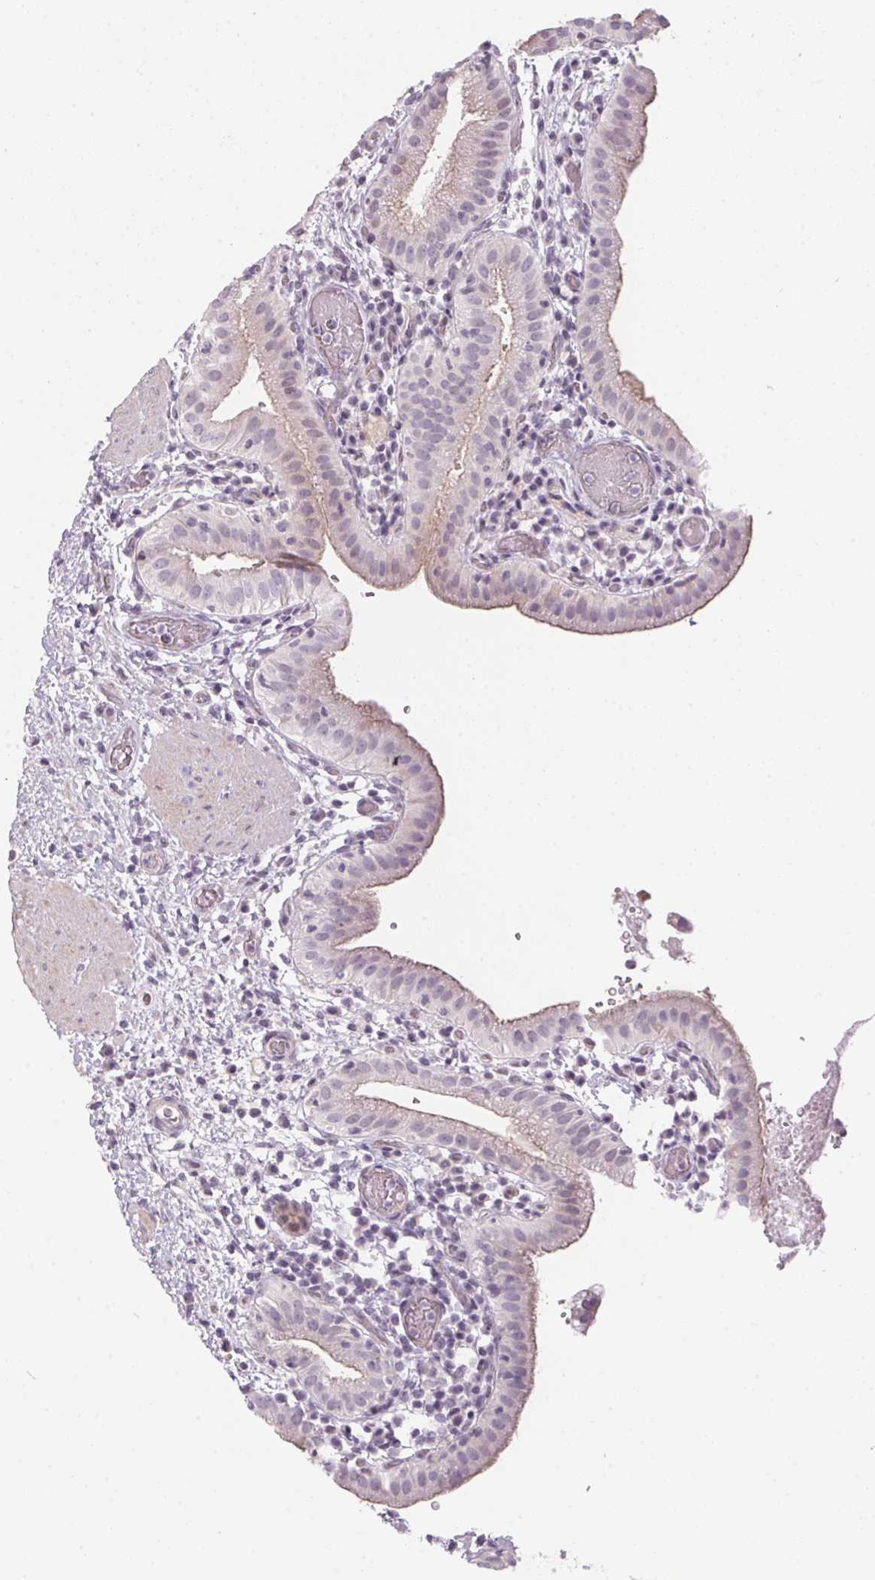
{"staining": {"intensity": "moderate", "quantity": "25%-75%", "location": "cytoplasmic/membranous"}, "tissue": "gallbladder", "cell_type": "Glandular cells", "image_type": "normal", "snomed": [{"axis": "morphology", "description": "Normal tissue, NOS"}, {"axis": "topography", "description": "Gallbladder"}], "caption": "This histopathology image displays immunohistochemistry staining of unremarkable gallbladder, with medium moderate cytoplasmic/membranous staining in about 25%-75% of glandular cells.", "gene": "GDAP1L1", "patient": {"sex": "male", "age": 26}}